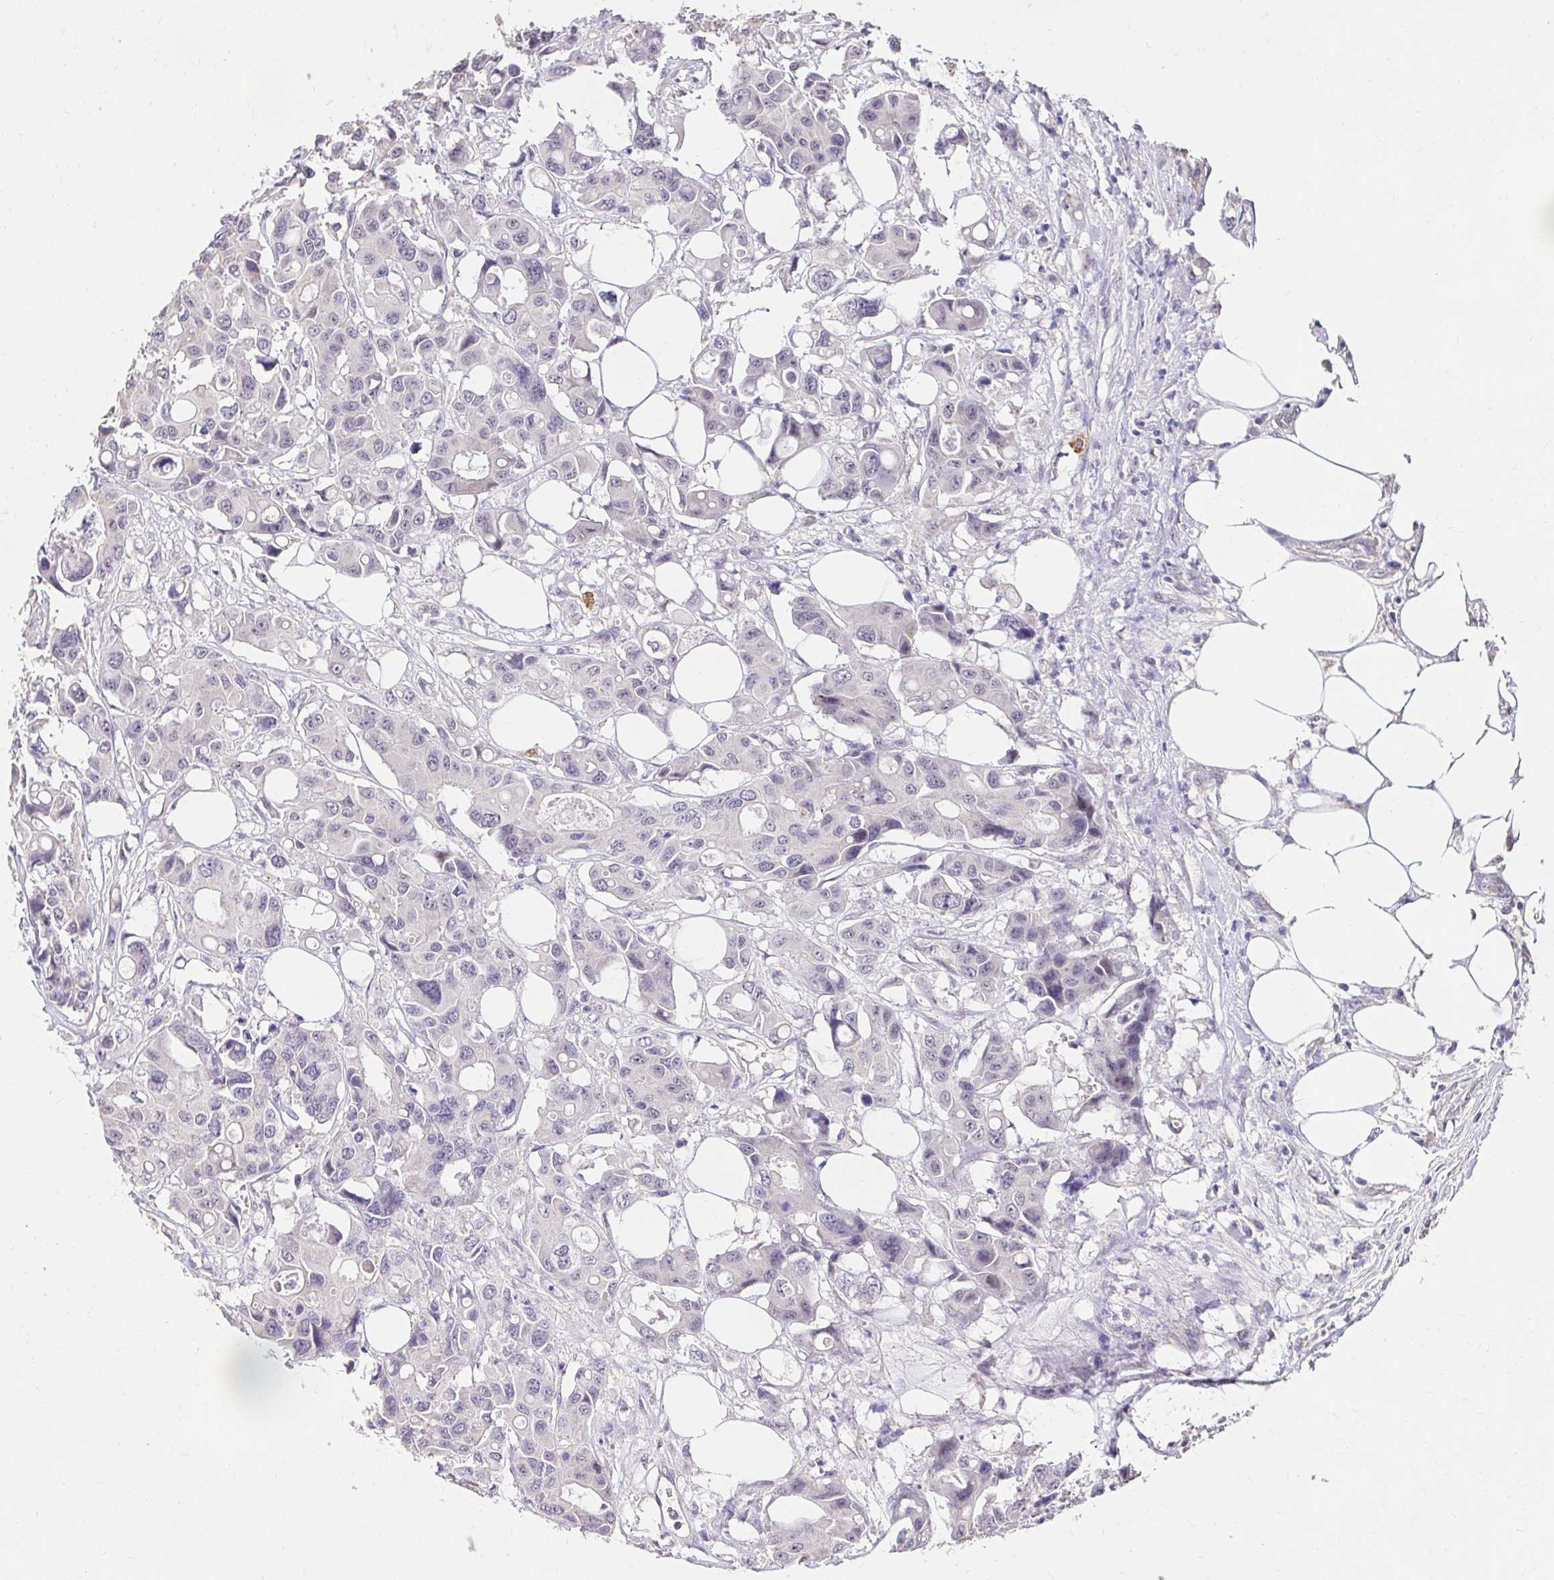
{"staining": {"intensity": "negative", "quantity": "none", "location": "none"}, "tissue": "colorectal cancer", "cell_type": "Tumor cells", "image_type": "cancer", "snomed": [{"axis": "morphology", "description": "Adenocarcinoma, NOS"}, {"axis": "topography", "description": "Colon"}], "caption": "High power microscopy histopathology image of an immunohistochemistry (IHC) image of adenocarcinoma (colorectal), revealing no significant staining in tumor cells.", "gene": "KIAA1210", "patient": {"sex": "male", "age": 77}}